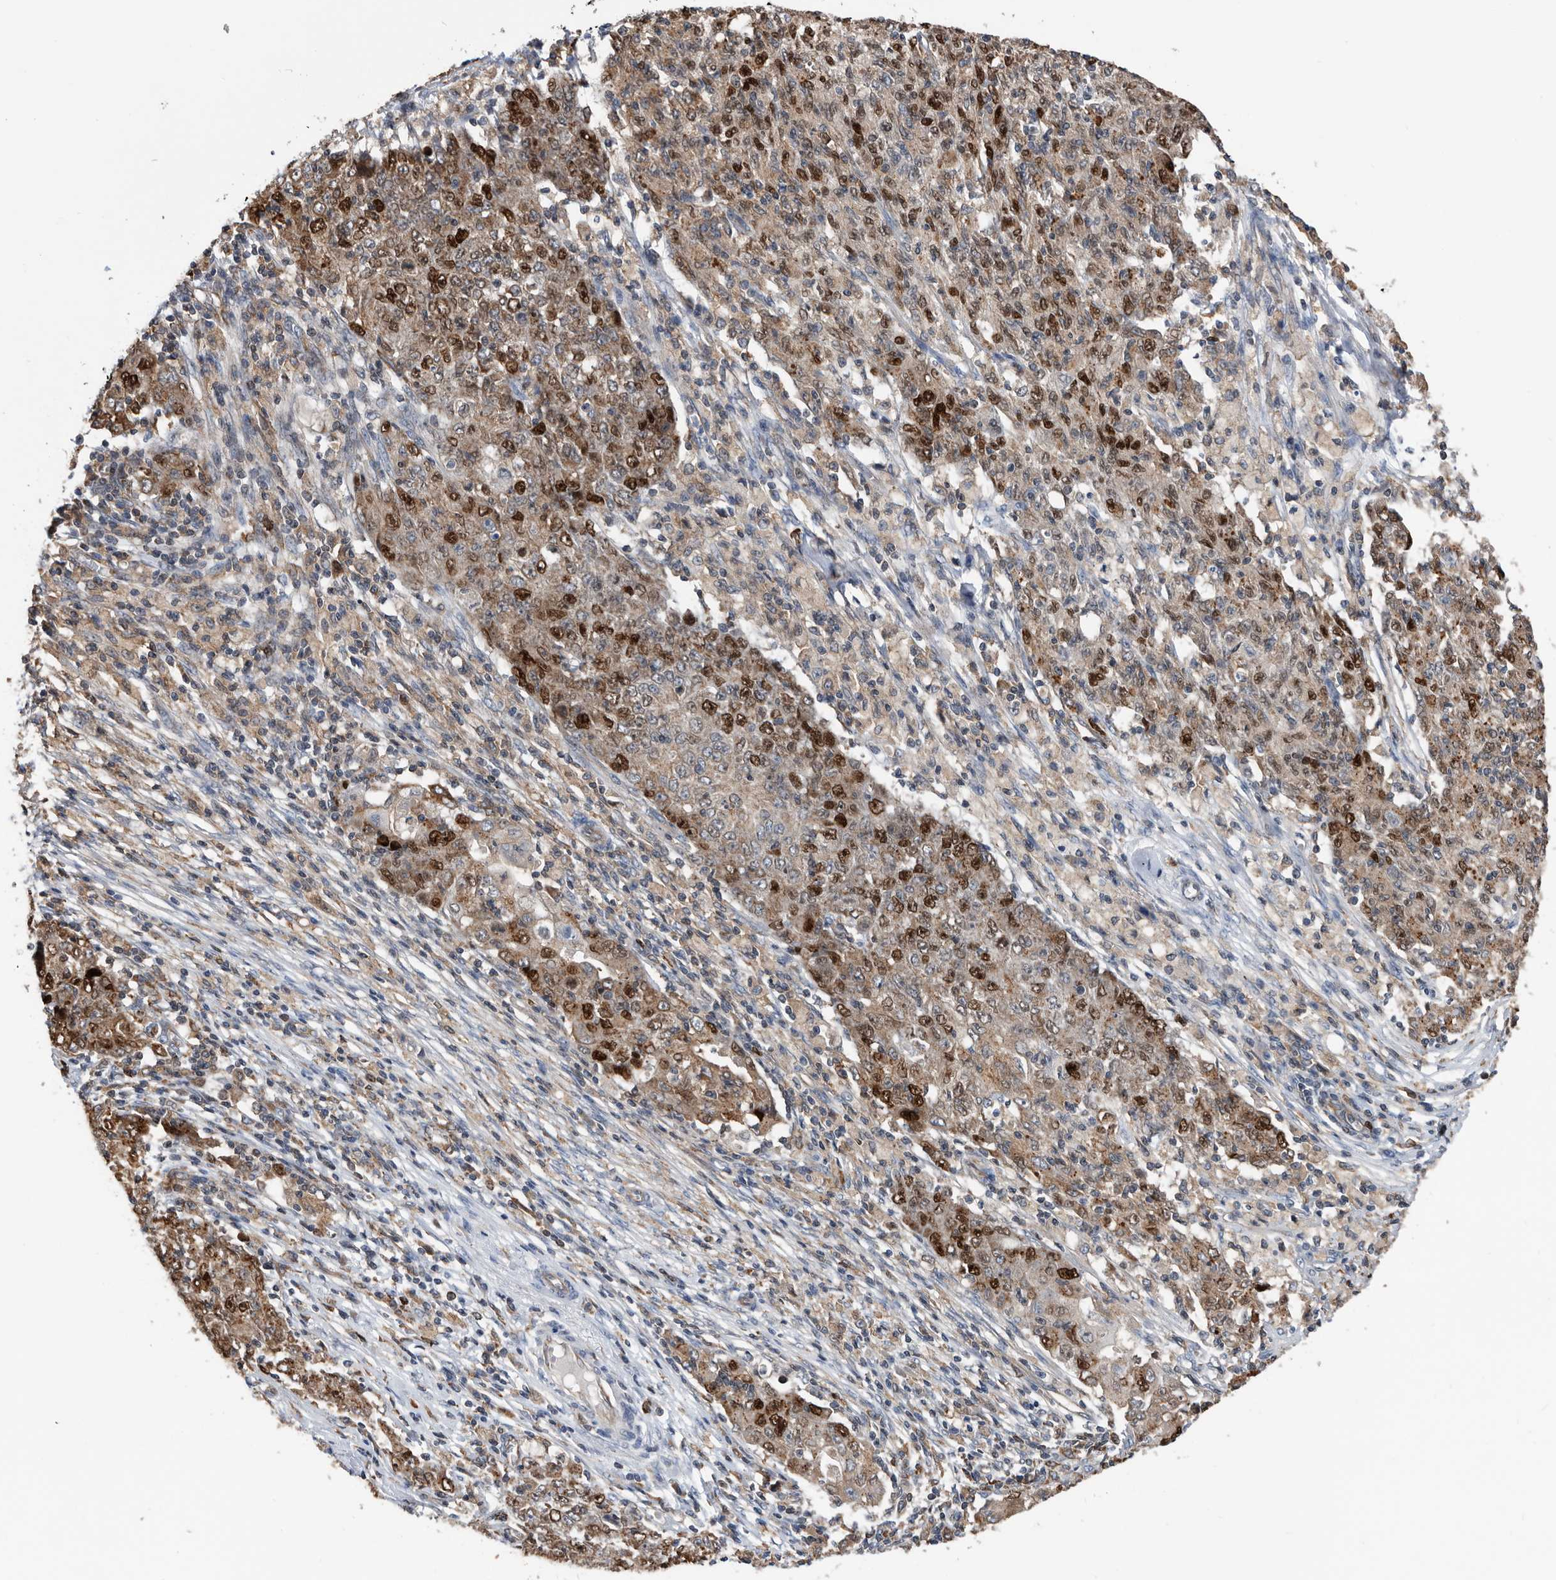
{"staining": {"intensity": "strong", "quantity": ">75%", "location": "cytoplasmic/membranous,nuclear"}, "tissue": "ovarian cancer", "cell_type": "Tumor cells", "image_type": "cancer", "snomed": [{"axis": "morphology", "description": "Carcinoma, endometroid"}, {"axis": "topography", "description": "Ovary"}], "caption": "Ovarian endometroid carcinoma stained with DAB immunohistochemistry (IHC) demonstrates high levels of strong cytoplasmic/membranous and nuclear staining in approximately >75% of tumor cells.", "gene": "ATAD2", "patient": {"sex": "female", "age": 42}}